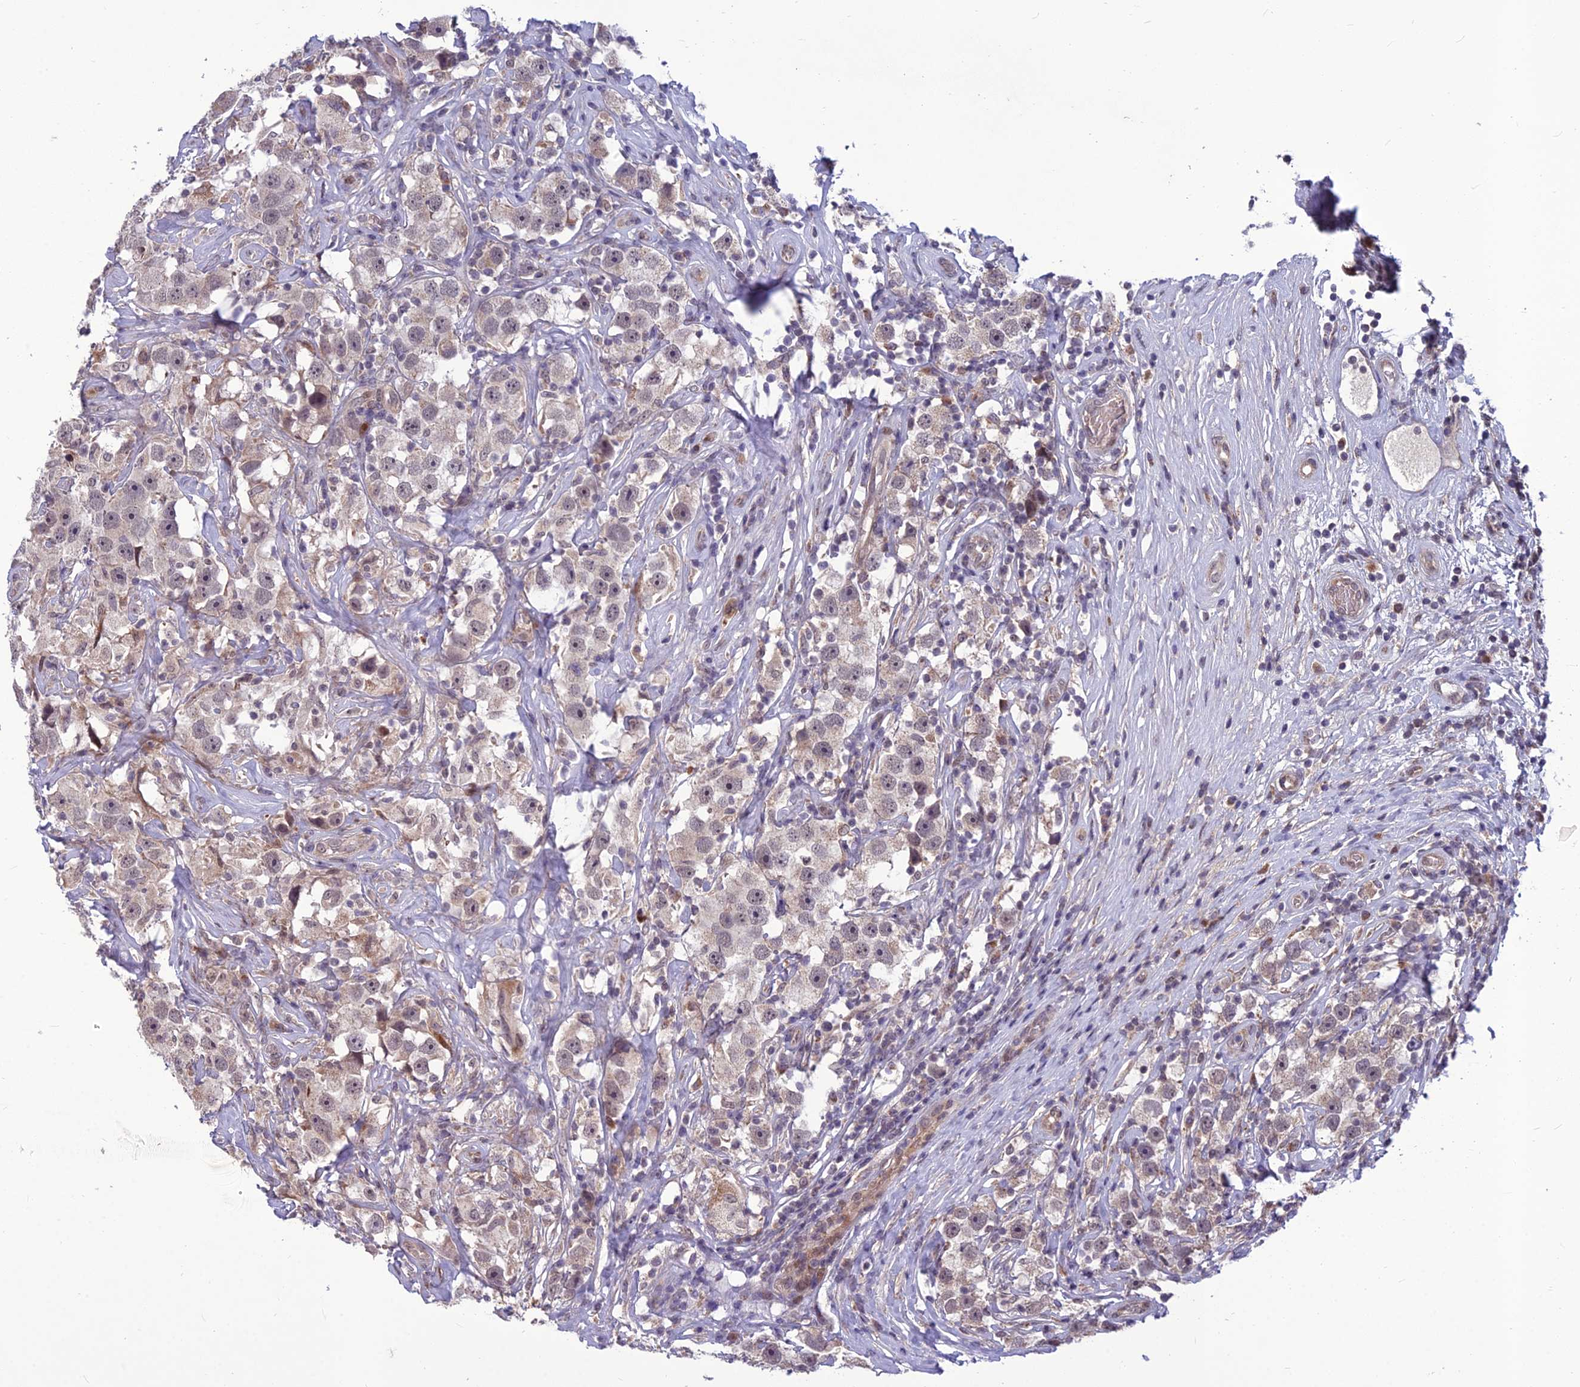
{"staining": {"intensity": "weak", "quantity": "25%-75%", "location": "cytoplasmic/membranous,nuclear"}, "tissue": "testis cancer", "cell_type": "Tumor cells", "image_type": "cancer", "snomed": [{"axis": "morphology", "description": "Seminoma, NOS"}, {"axis": "topography", "description": "Testis"}], "caption": "Tumor cells reveal low levels of weak cytoplasmic/membranous and nuclear staining in about 25%-75% of cells in human testis cancer.", "gene": "FBRS", "patient": {"sex": "male", "age": 49}}